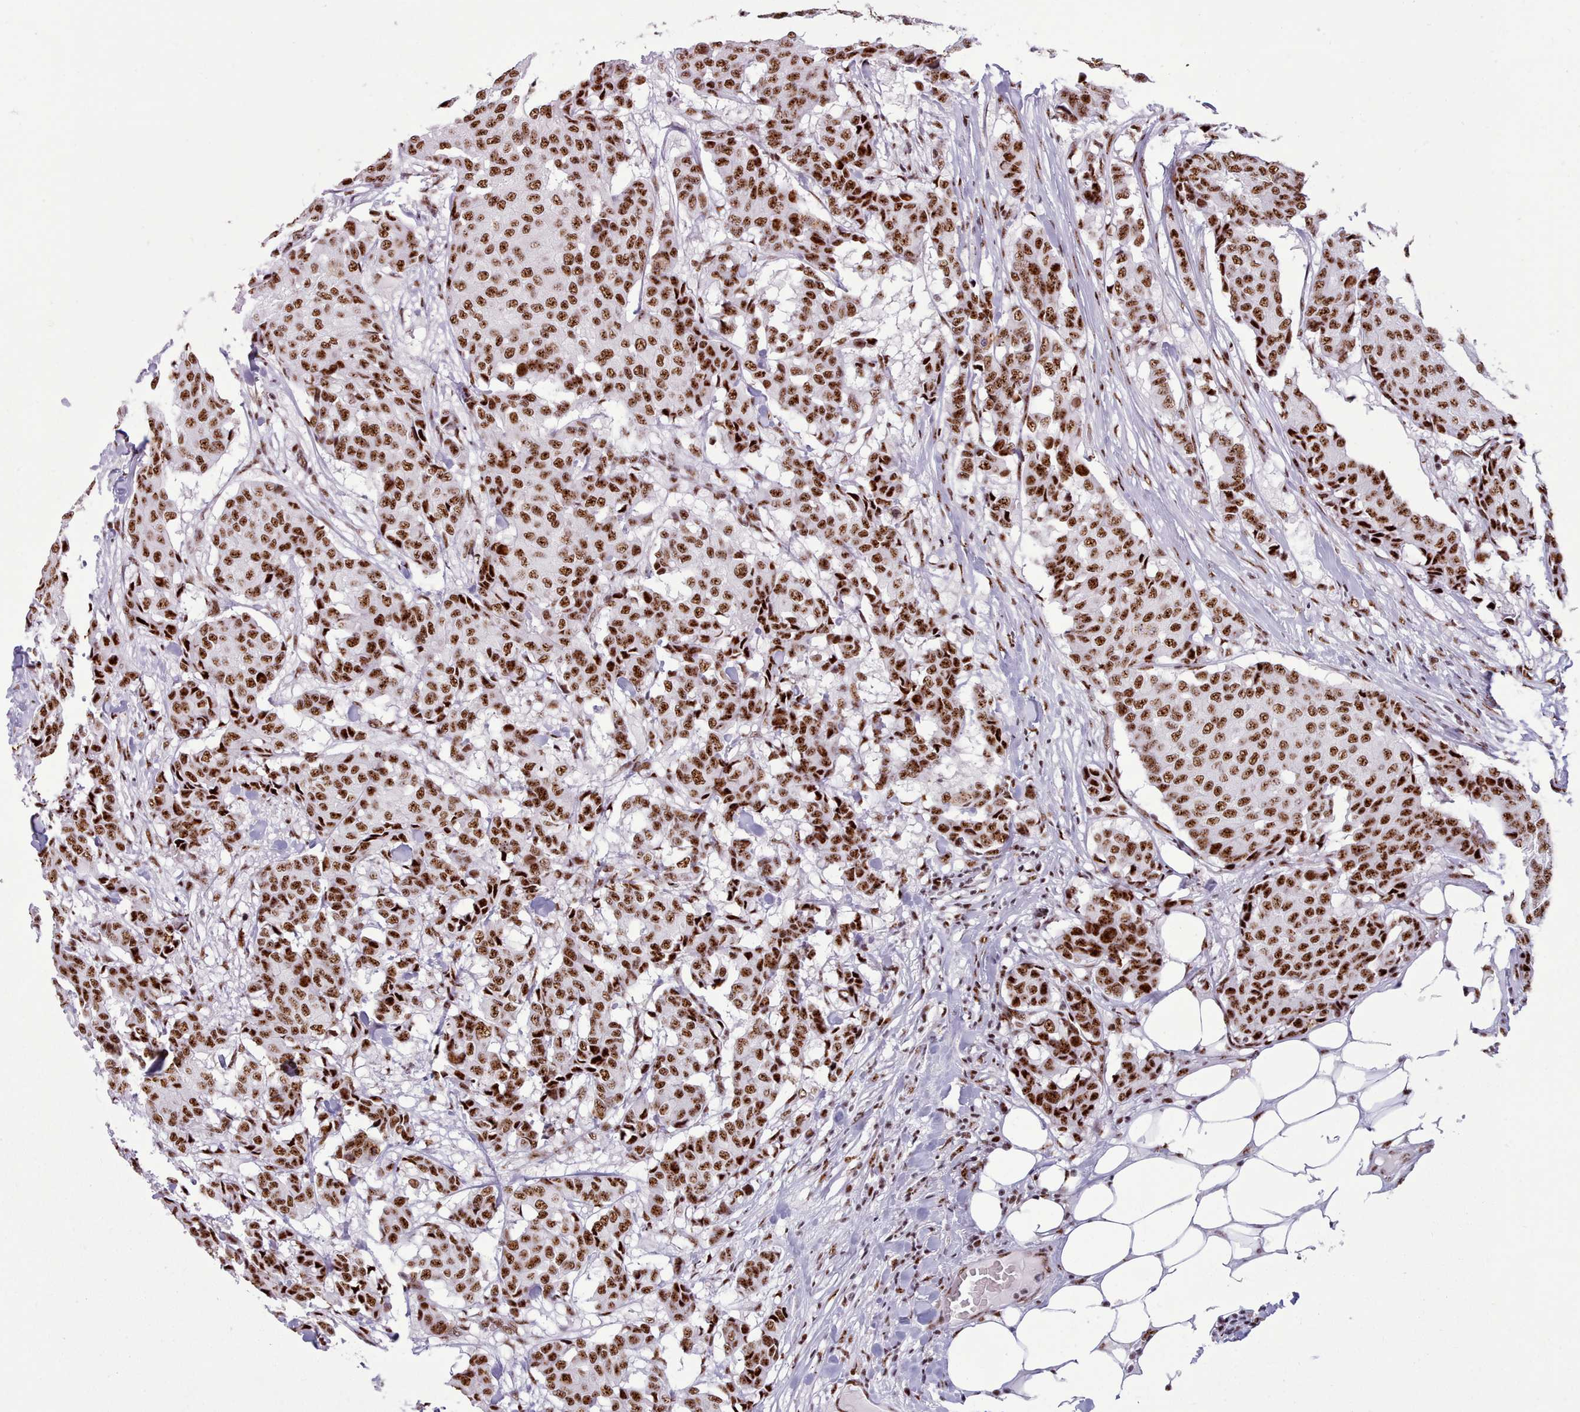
{"staining": {"intensity": "strong", "quantity": ">75%", "location": "nuclear"}, "tissue": "breast cancer", "cell_type": "Tumor cells", "image_type": "cancer", "snomed": [{"axis": "morphology", "description": "Duct carcinoma"}, {"axis": "topography", "description": "Breast"}], "caption": "IHC (DAB (3,3'-diaminobenzidine)) staining of breast cancer (intraductal carcinoma) exhibits strong nuclear protein positivity in approximately >75% of tumor cells. Using DAB (3,3'-diaminobenzidine) (brown) and hematoxylin (blue) stains, captured at high magnification using brightfield microscopy.", "gene": "TMEM35B", "patient": {"sex": "female", "age": 75}}